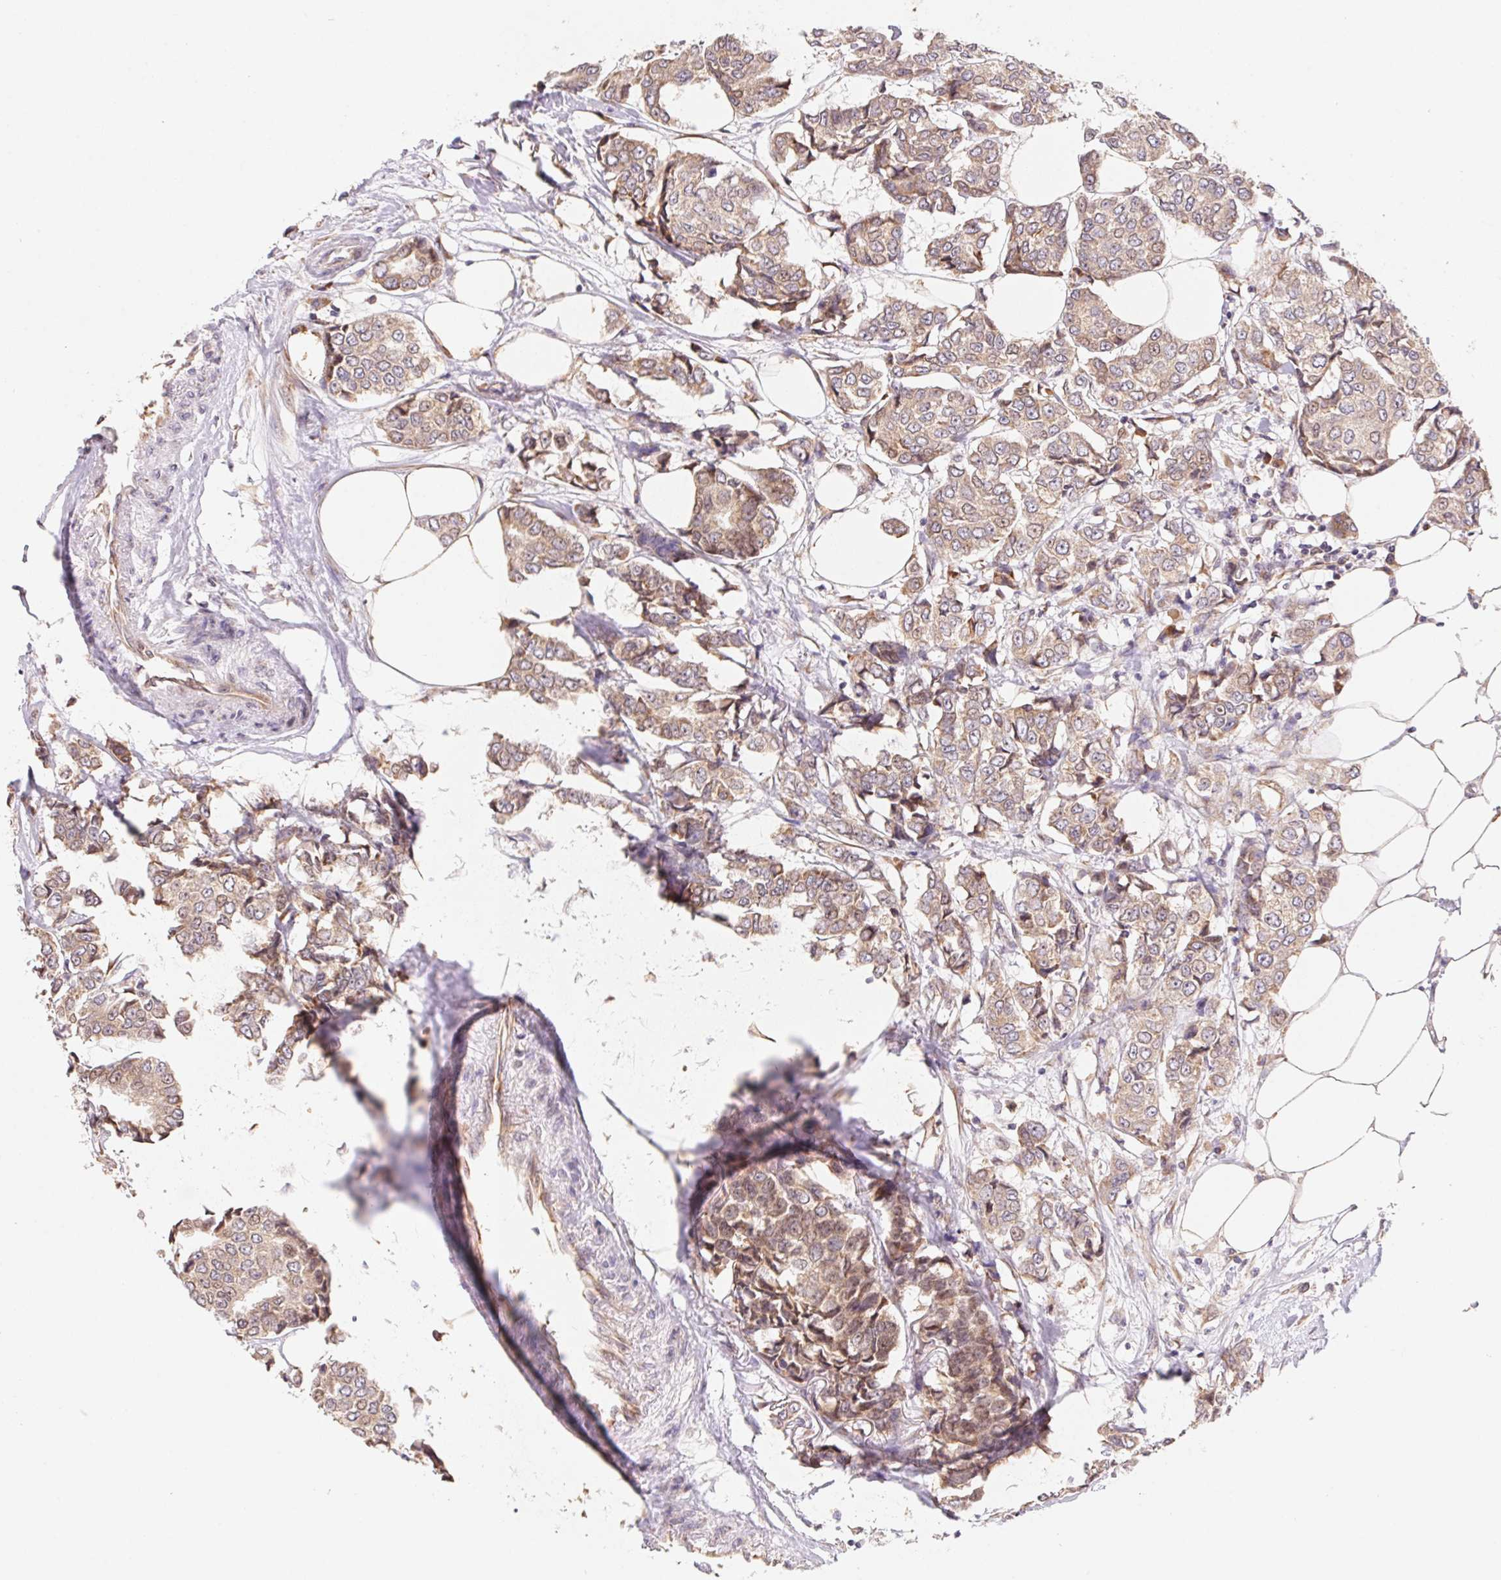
{"staining": {"intensity": "weak", "quantity": ">75%", "location": "cytoplasmic/membranous"}, "tissue": "breast cancer", "cell_type": "Tumor cells", "image_type": "cancer", "snomed": [{"axis": "morphology", "description": "Duct carcinoma"}, {"axis": "topography", "description": "Breast"}], "caption": "Immunohistochemical staining of human breast invasive ductal carcinoma displays low levels of weak cytoplasmic/membranous positivity in about >75% of tumor cells.", "gene": "RPL27A", "patient": {"sex": "female", "age": 94}}